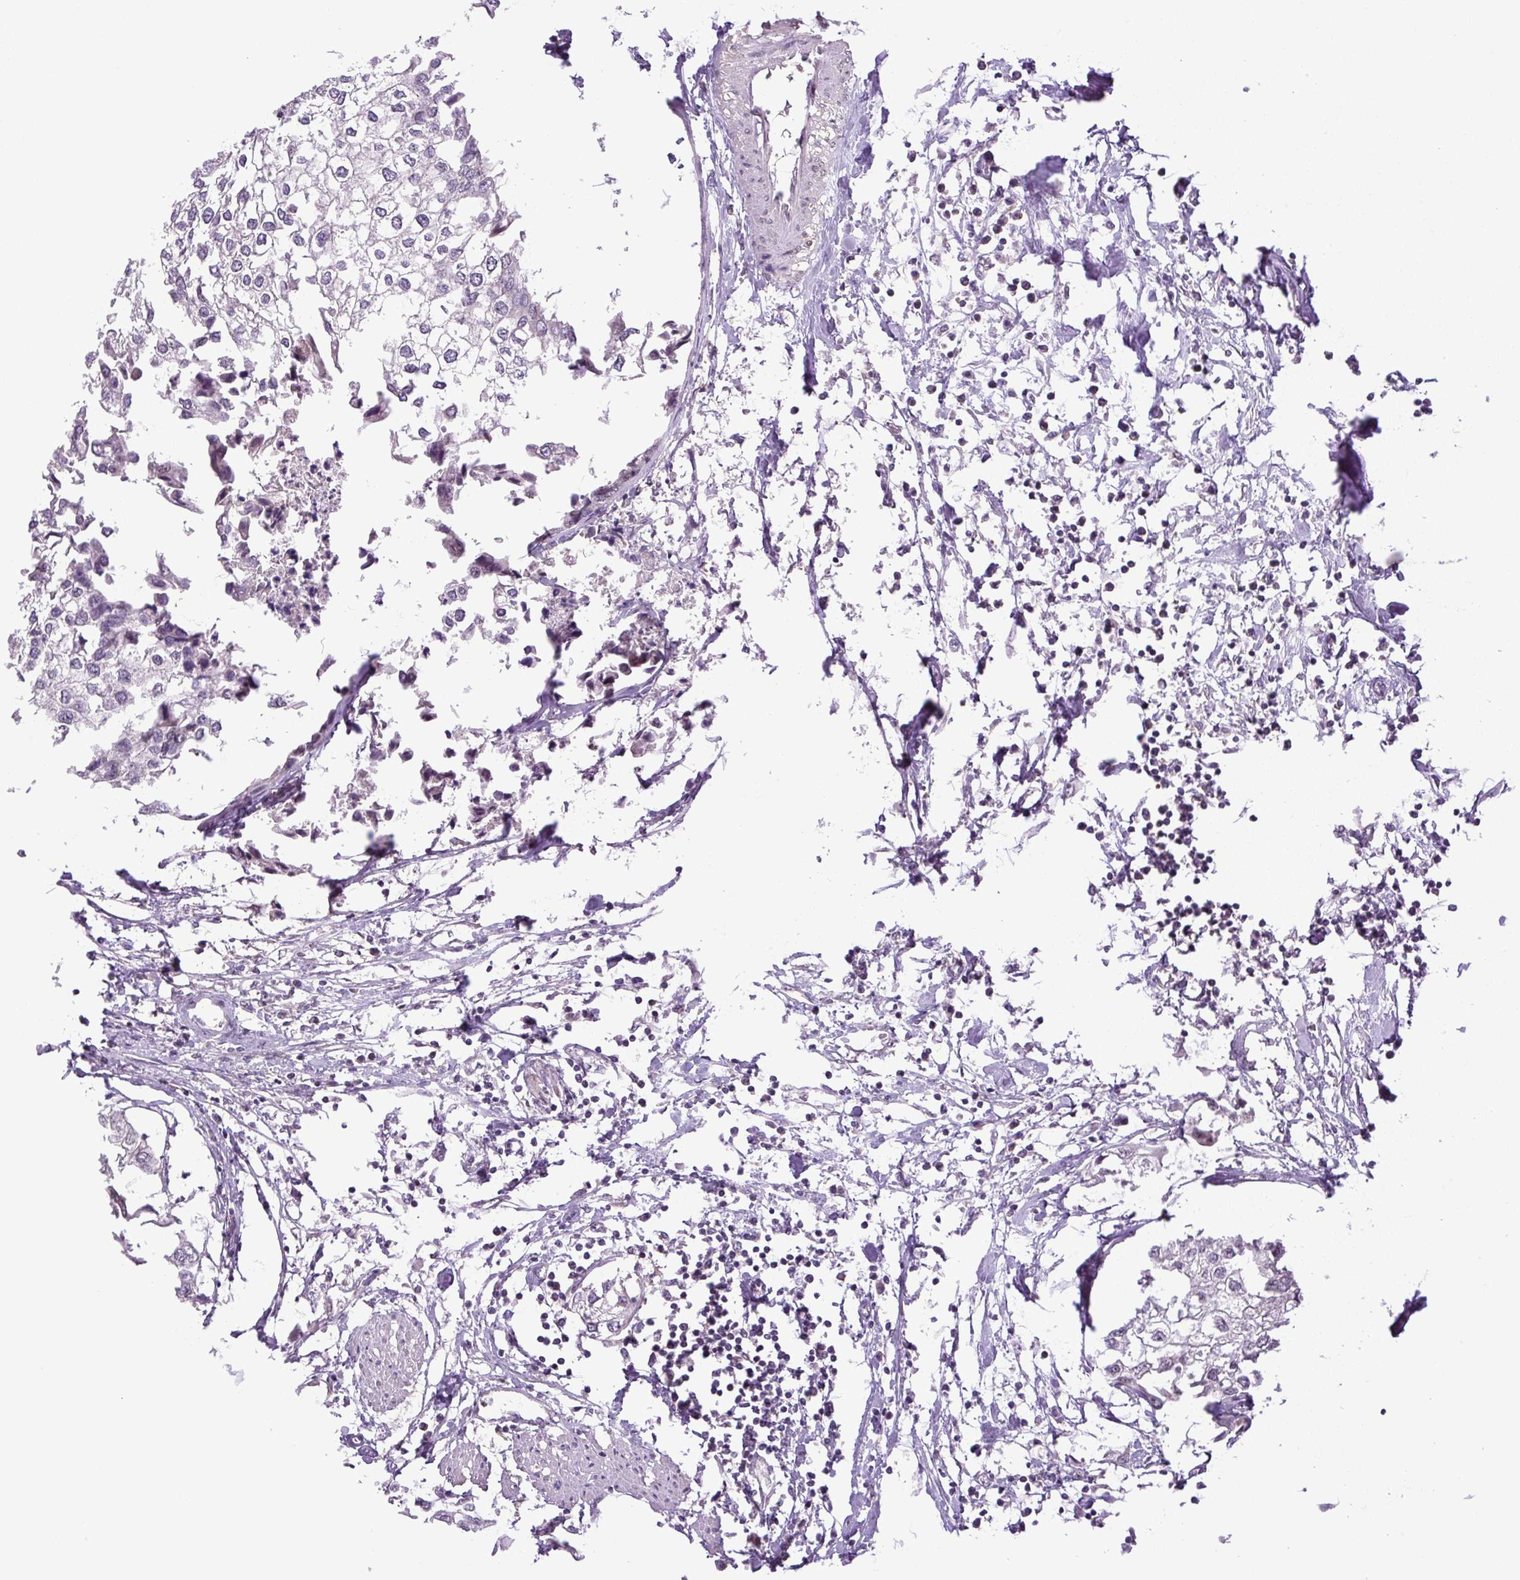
{"staining": {"intensity": "negative", "quantity": "none", "location": "none"}, "tissue": "urothelial cancer", "cell_type": "Tumor cells", "image_type": "cancer", "snomed": [{"axis": "morphology", "description": "Urothelial carcinoma, High grade"}, {"axis": "topography", "description": "Urinary bladder"}], "caption": "DAB immunohistochemical staining of human urothelial cancer shows no significant staining in tumor cells.", "gene": "KPNA1", "patient": {"sex": "male", "age": 64}}